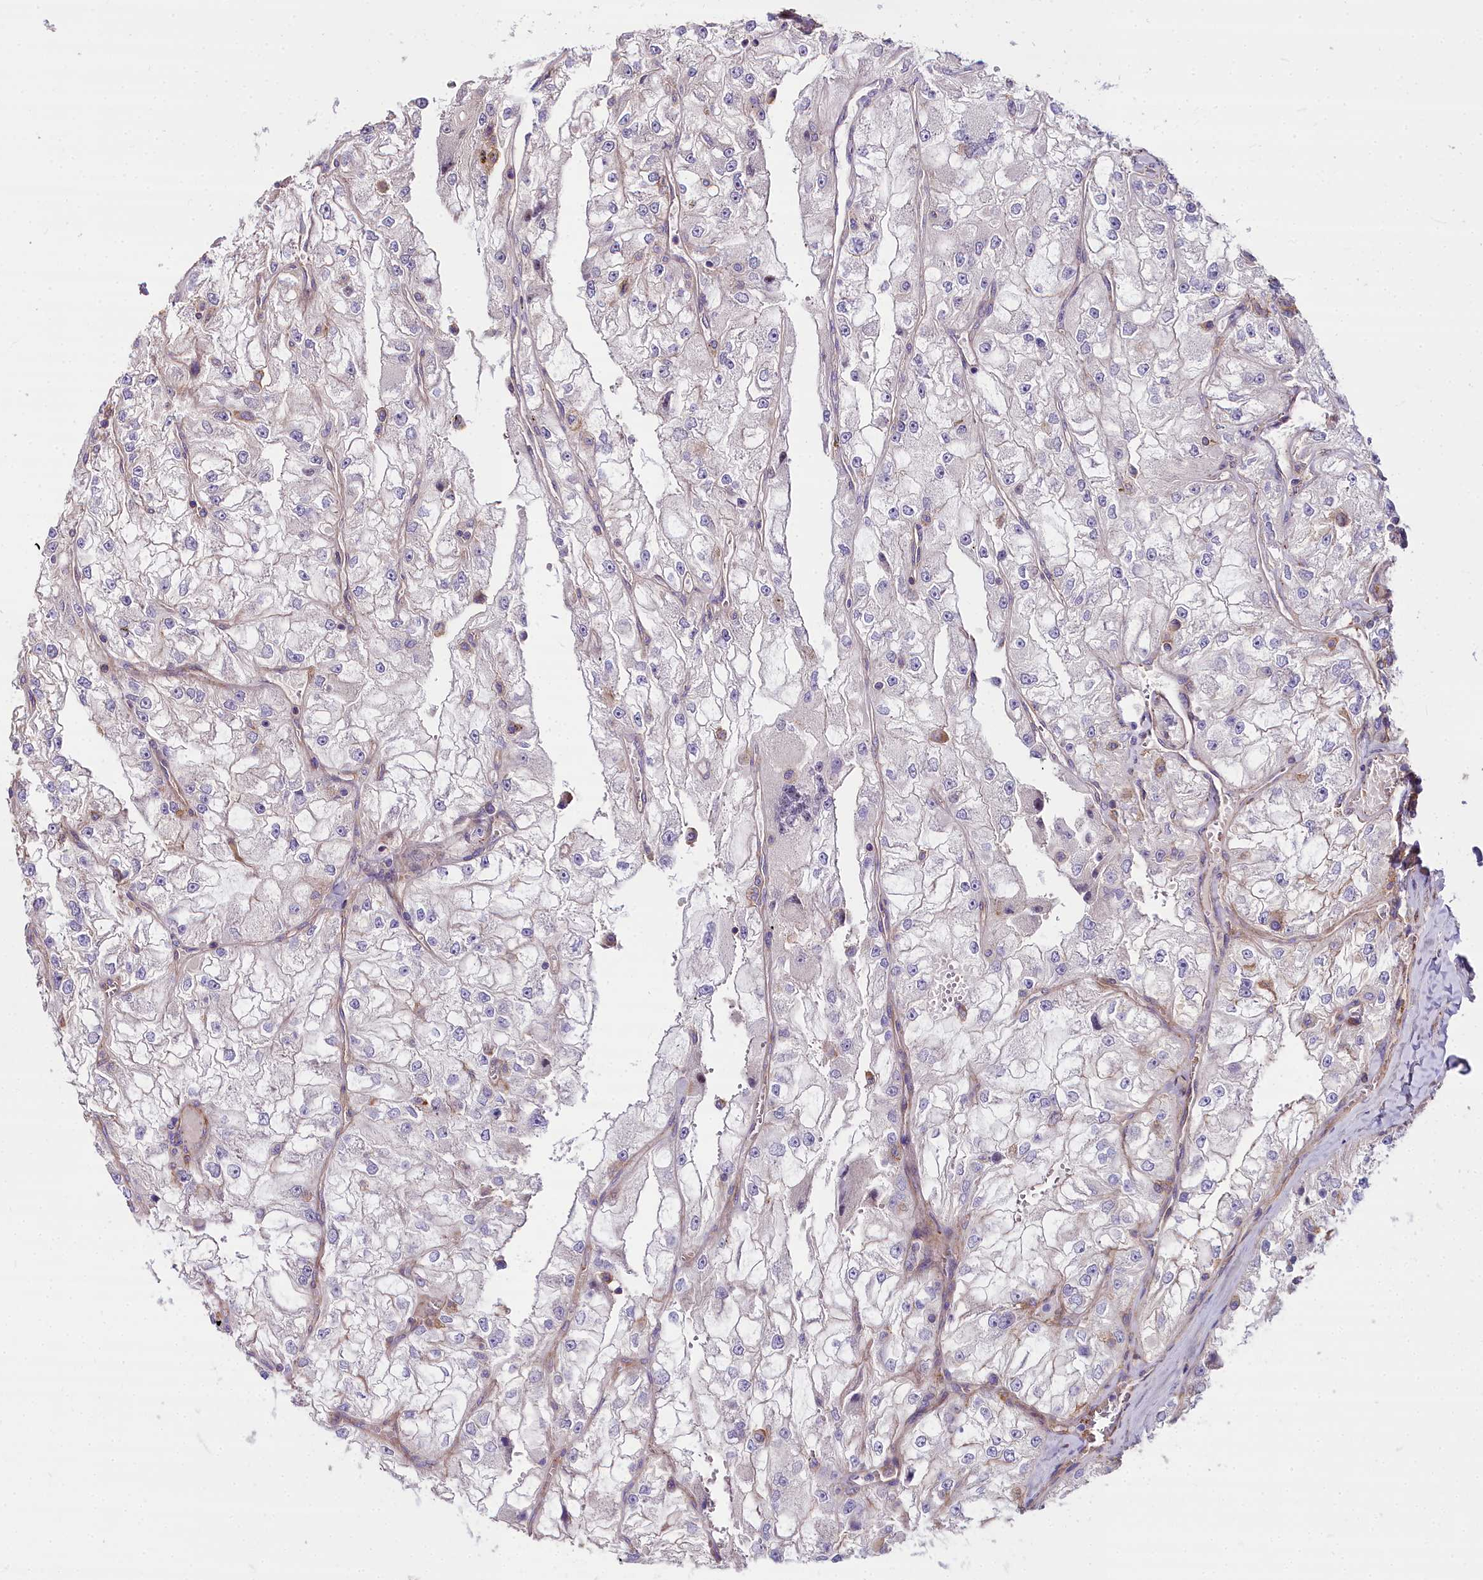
{"staining": {"intensity": "negative", "quantity": "none", "location": "none"}, "tissue": "renal cancer", "cell_type": "Tumor cells", "image_type": "cancer", "snomed": [{"axis": "morphology", "description": "Adenocarcinoma, NOS"}, {"axis": "topography", "description": "Kidney"}], "caption": "This is an immunohistochemistry image of adenocarcinoma (renal). There is no positivity in tumor cells.", "gene": "FRMPD1", "patient": {"sex": "female", "age": 72}}